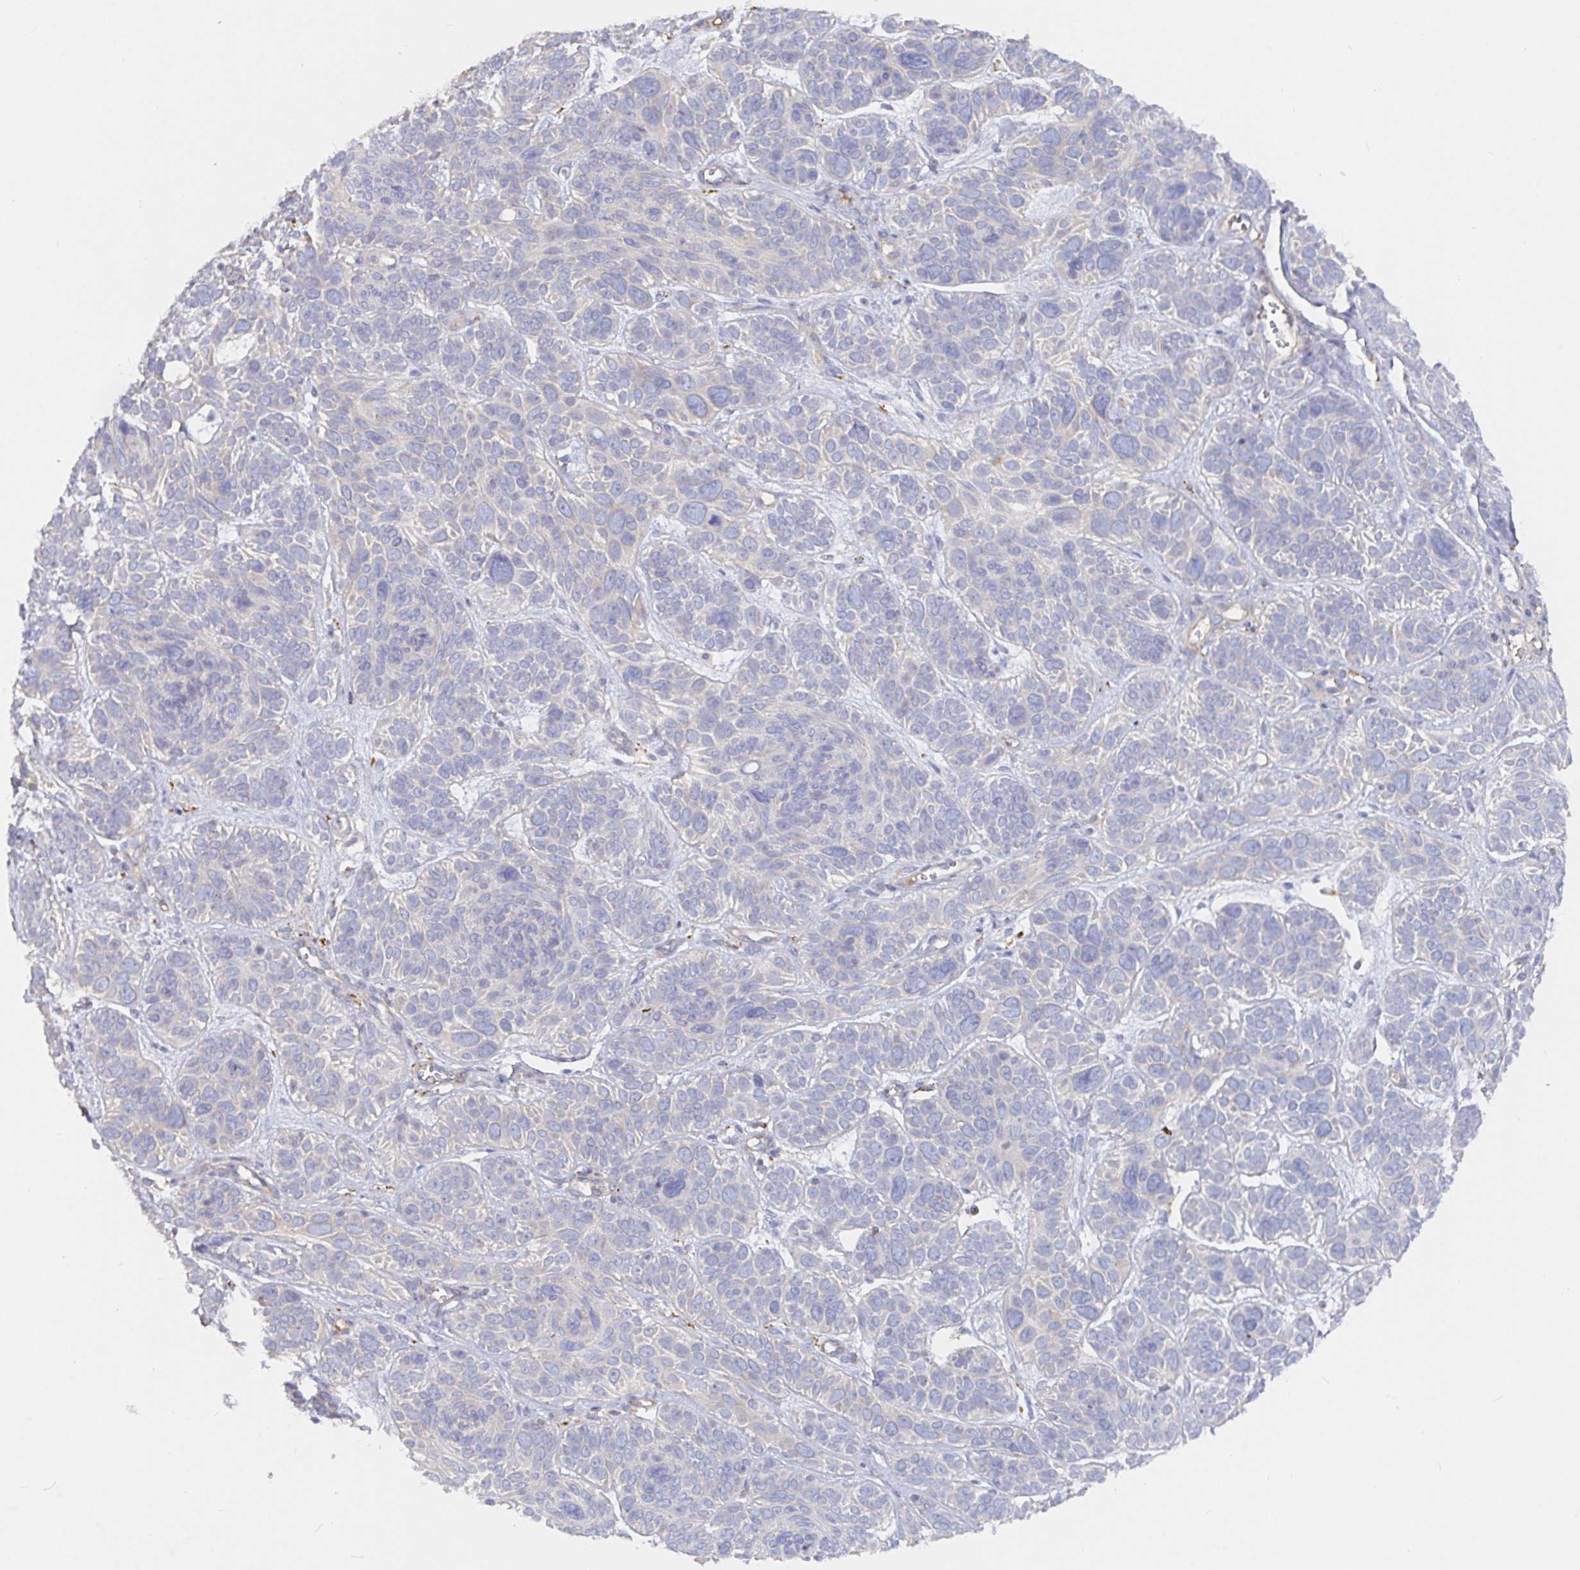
{"staining": {"intensity": "negative", "quantity": "none", "location": "none"}, "tissue": "skin cancer", "cell_type": "Tumor cells", "image_type": "cancer", "snomed": [{"axis": "morphology", "description": "Basal cell carcinoma"}, {"axis": "topography", "description": "Skin"}, {"axis": "topography", "description": "Skin of face"}], "caption": "High power microscopy image of an IHC histopathology image of skin basal cell carcinoma, revealing no significant staining in tumor cells.", "gene": "IRAK2", "patient": {"sex": "male", "age": 73}}